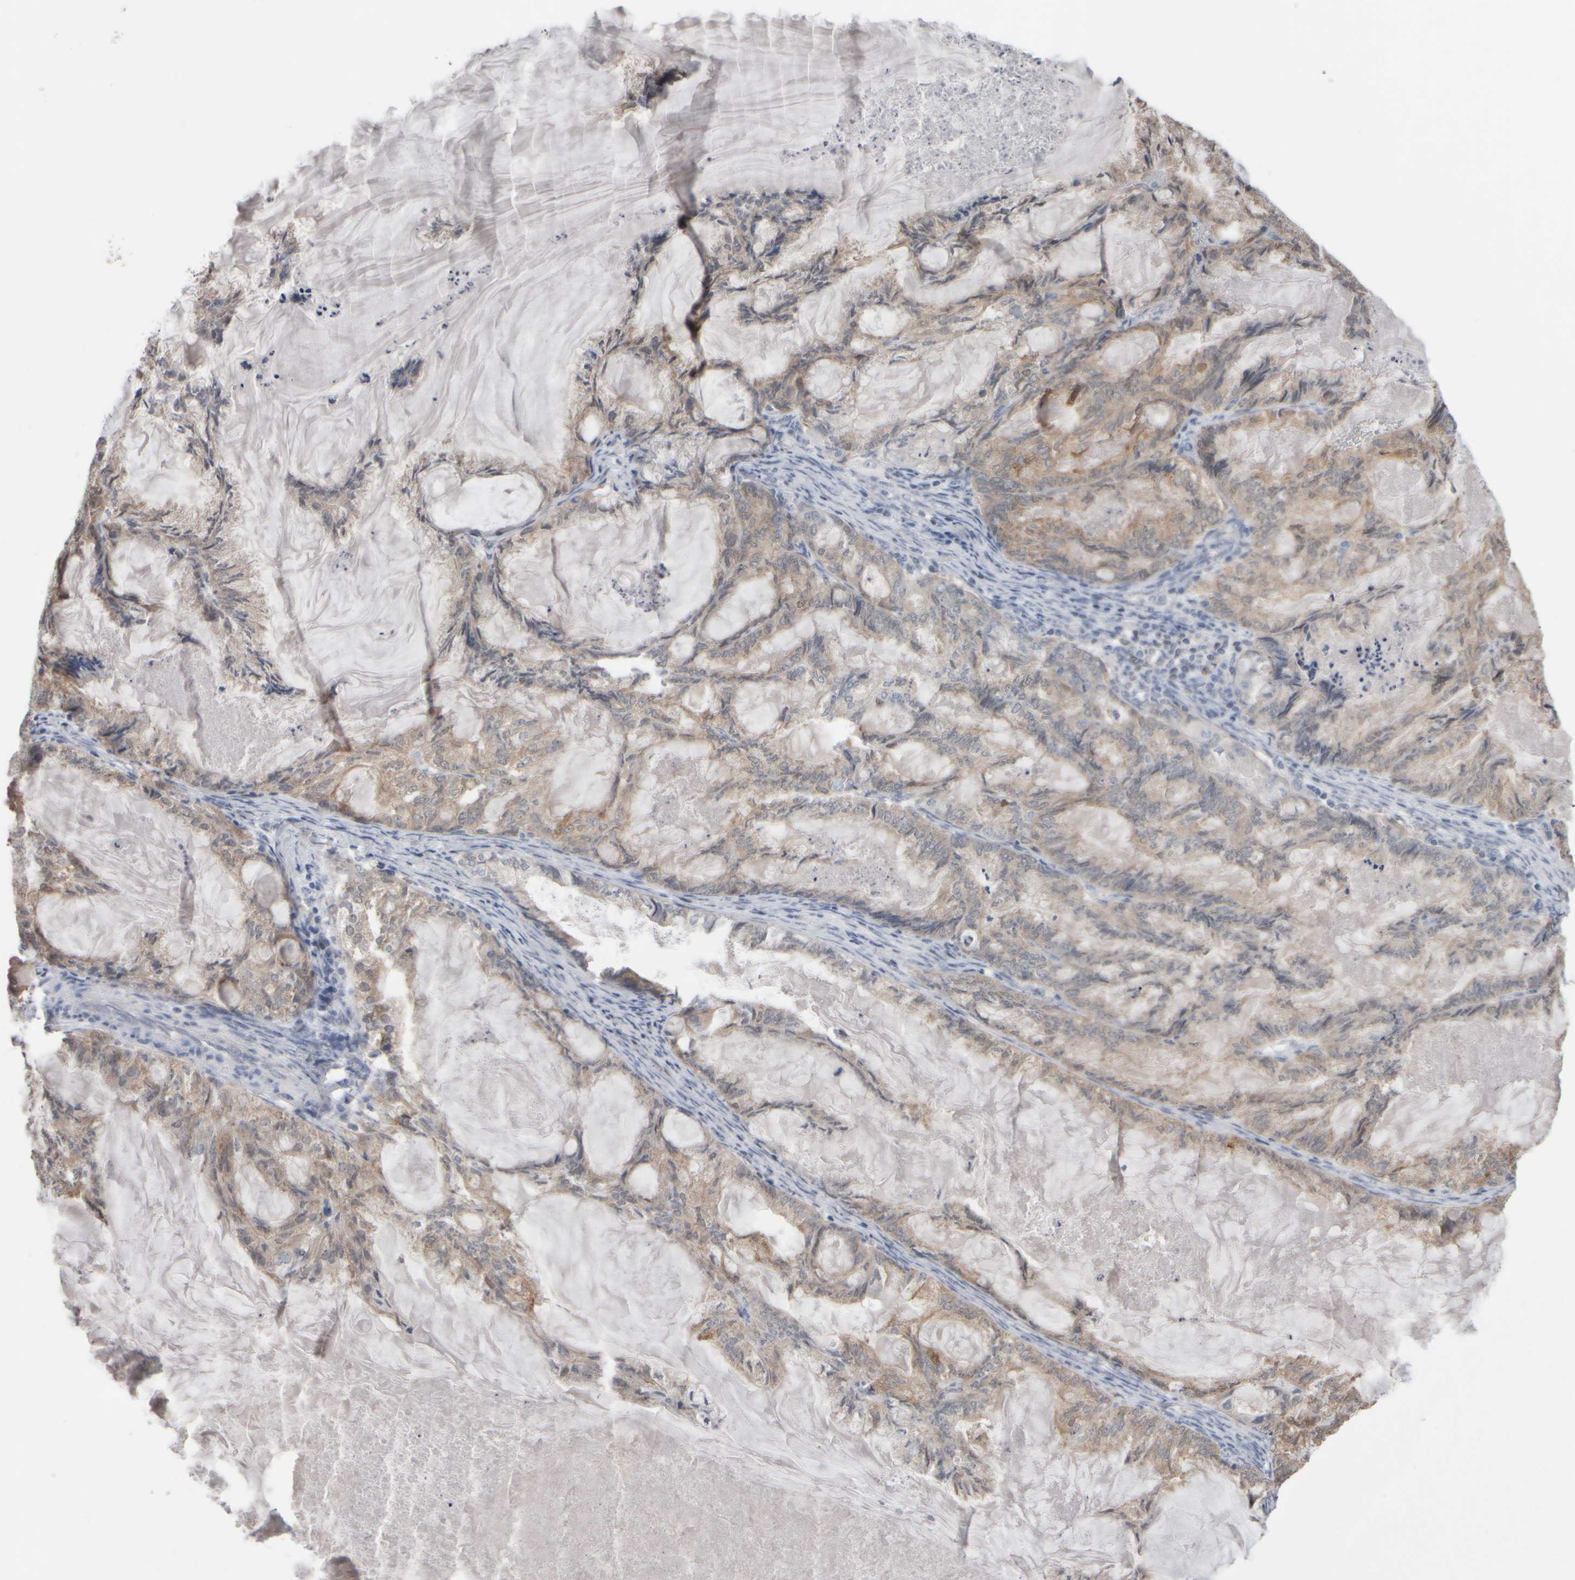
{"staining": {"intensity": "weak", "quantity": "25%-75%", "location": "cytoplasmic/membranous"}, "tissue": "endometrial cancer", "cell_type": "Tumor cells", "image_type": "cancer", "snomed": [{"axis": "morphology", "description": "Adenocarcinoma, NOS"}, {"axis": "topography", "description": "Endometrium"}], "caption": "Immunohistochemical staining of endometrial adenocarcinoma reveals weak cytoplasmic/membranous protein expression in about 25%-75% of tumor cells. Using DAB (brown) and hematoxylin (blue) stains, captured at high magnification using brightfield microscopy.", "gene": "EPHX2", "patient": {"sex": "female", "age": 86}}